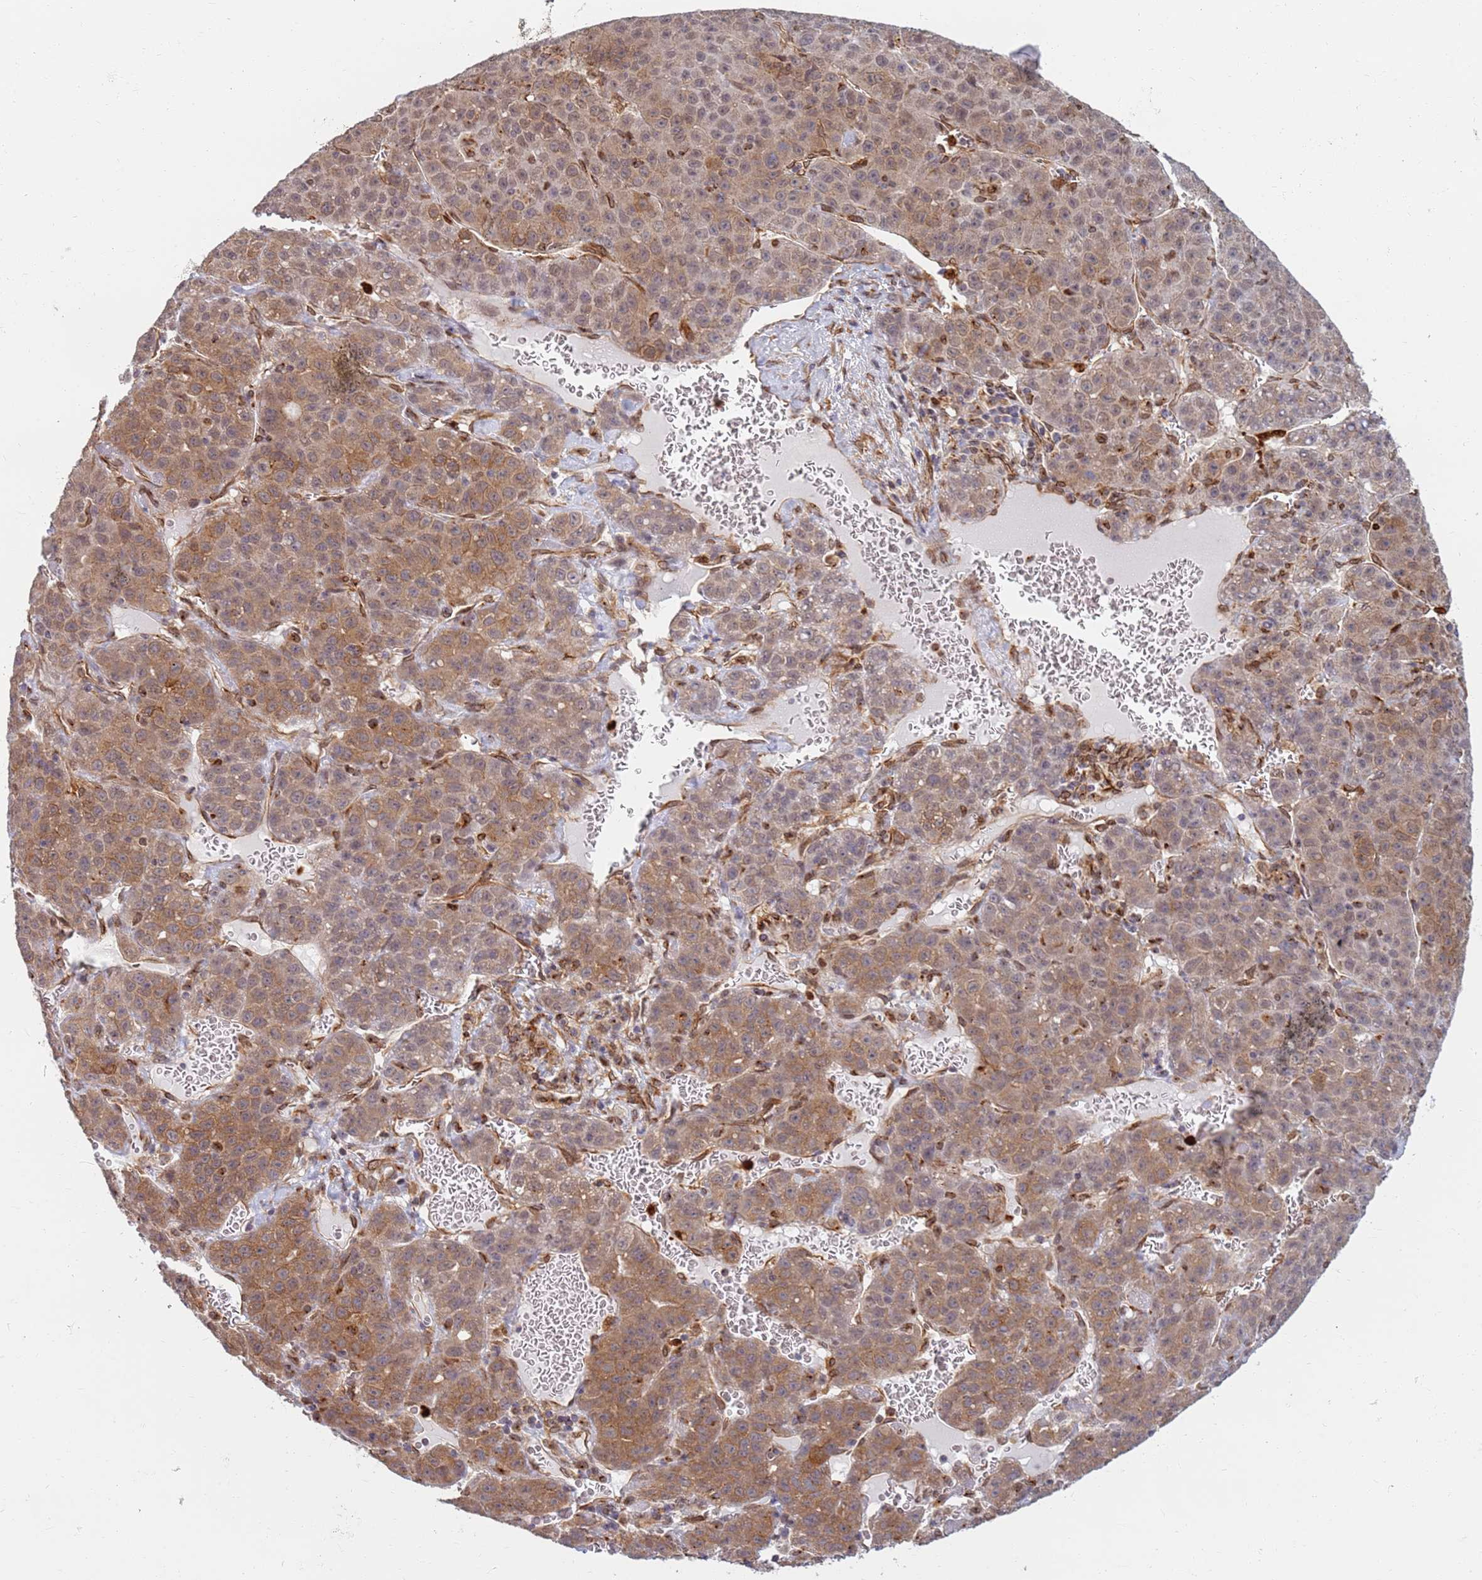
{"staining": {"intensity": "moderate", "quantity": ">75%", "location": "cytoplasmic/membranous,nuclear"}, "tissue": "liver cancer", "cell_type": "Tumor cells", "image_type": "cancer", "snomed": [{"axis": "morphology", "description": "Carcinoma, Hepatocellular, NOS"}, {"axis": "topography", "description": "Liver"}], "caption": "Immunohistochemical staining of human liver cancer reveals medium levels of moderate cytoplasmic/membranous and nuclear expression in about >75% of tumor cells.", "gene": "CEP170", "patient": {"sex": "female", "age": 53}}